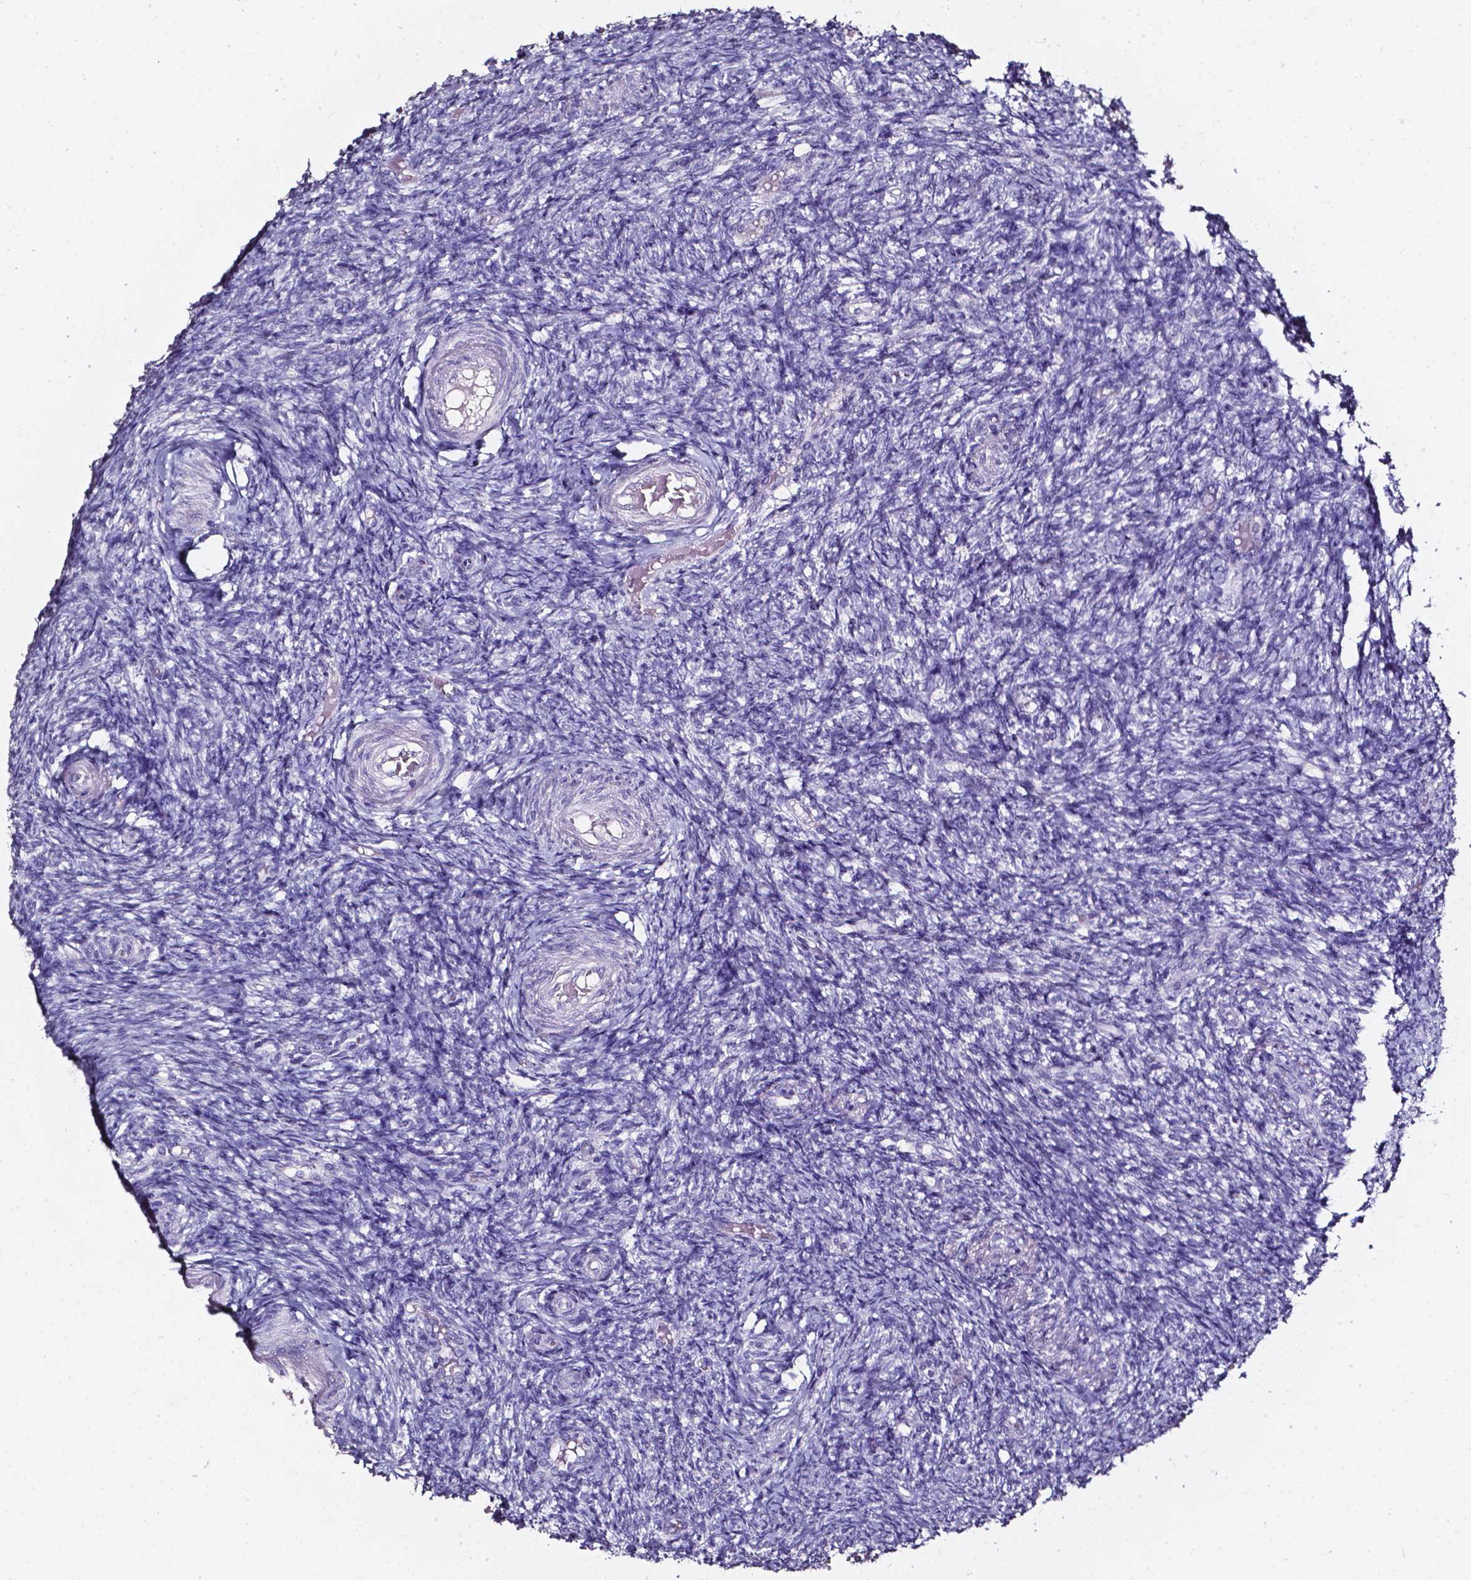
{"staining": {"intensity": "negative", "quantity": "none", "location": "none"}, "tissue": "ovary", "cell_type": "Follicle cells", "image_type": "normal", "snomed": [{"axis": "morphology", "description": "Normal tissue, NOS"}, {"axis": "topography", "description": "Ovary"}], "caption": "Immunohistochemistry of benign human ovary reveals no positivity in follicle cells. The staining was performed using DAB to visualize the protein expression in brown, while the nuclei were stained in blue with hematoxylin (Magnification: 20x).", "gene": "DEFA5", "patient": {"sex": "female", "age": 39}}